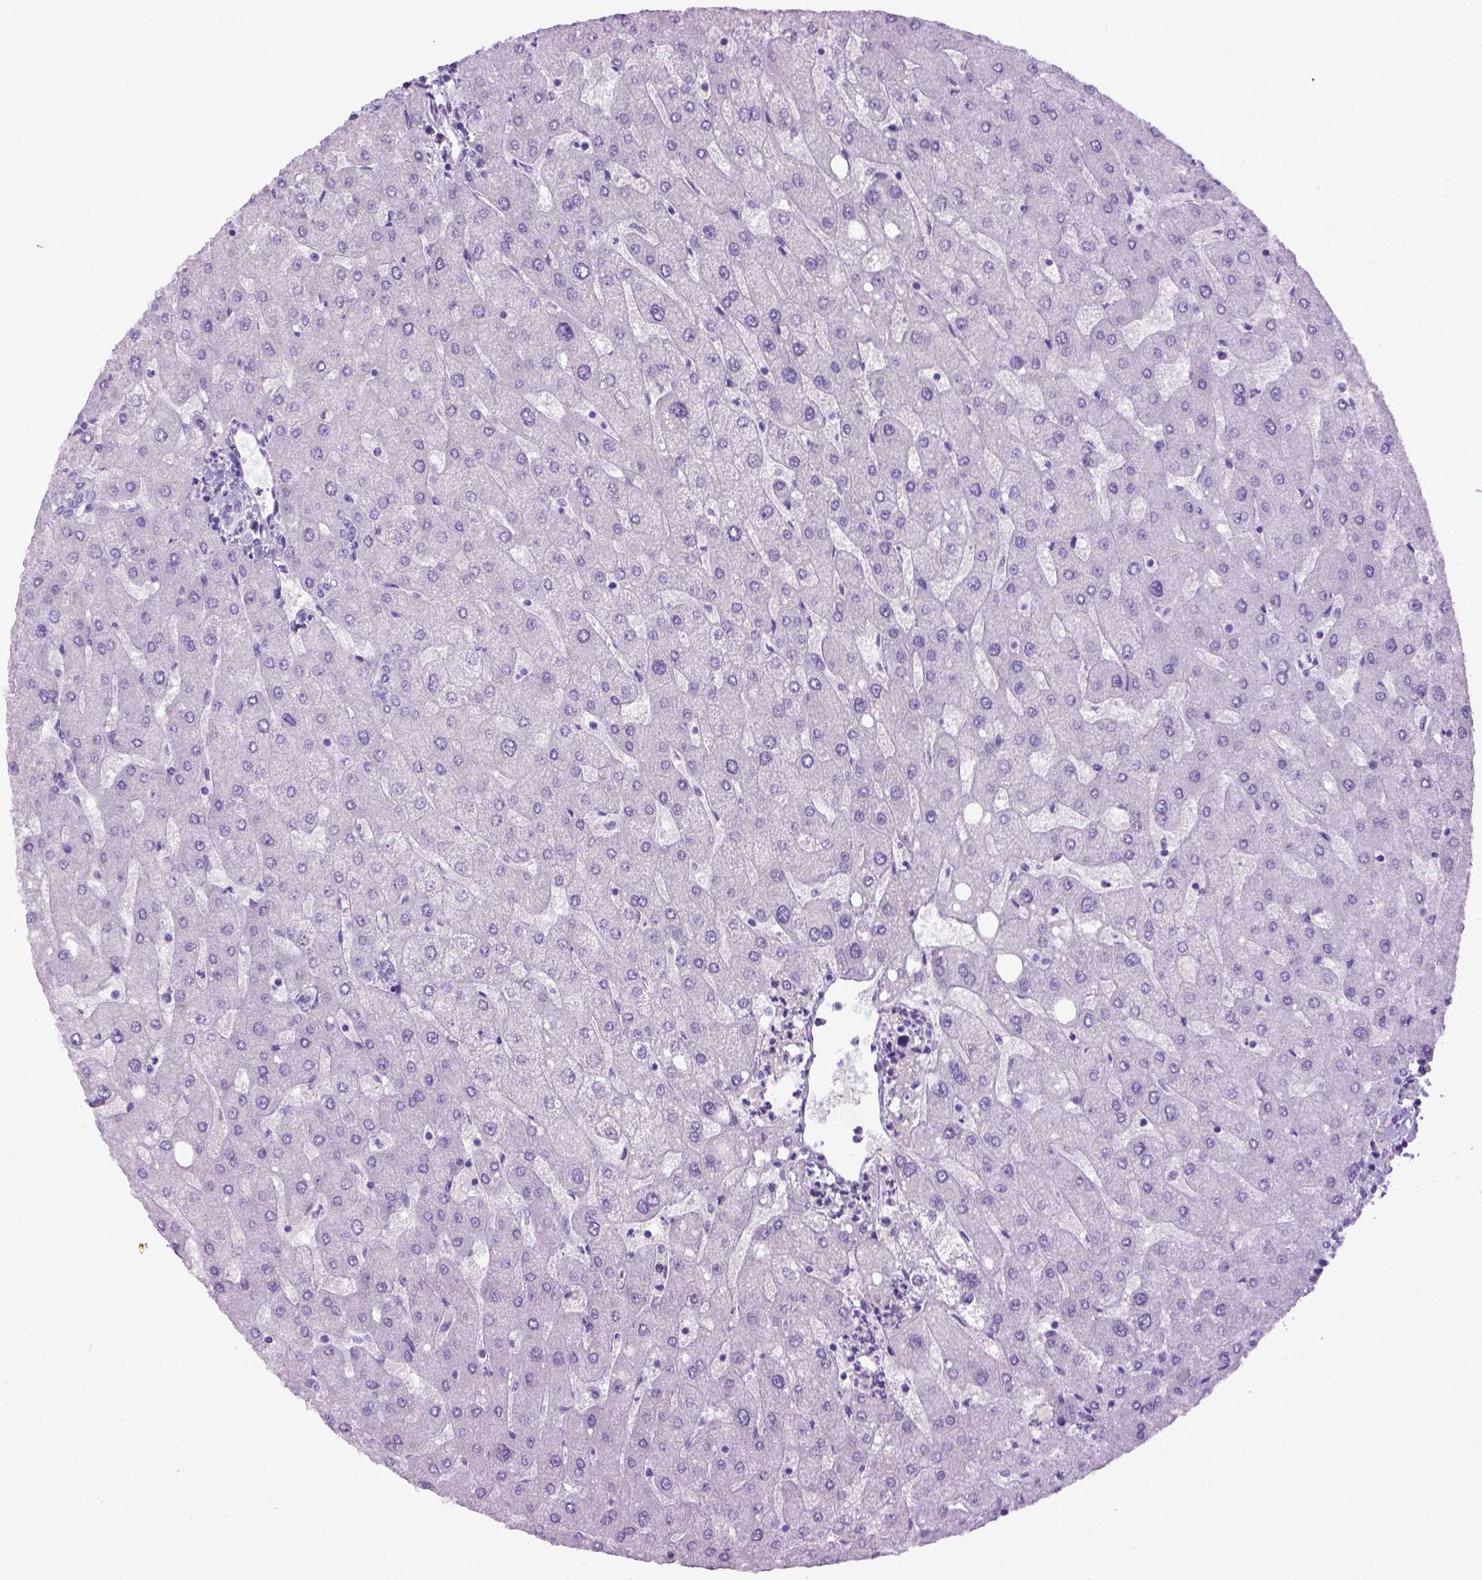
{"staining": {"intensity": "negative", "quantity": "none", "location": "none"}, "tissue": "liver", "cell_type": "Cholangiocytes", "image_type": "normal", "snomed": [{"axis": "morphology", "description": "Normal tissue, NOS"}, {"axis": "topography", "description": "Liver"}], "caption": "Immunohistochemistry (IHC) histopathology image of benign liver: human liver stained with DAB (3,3'-diaminobenzidine) demonstrates no significant protein staining in cholangiocytes.", "gene": "SGCG", "patient": {"sex": "male", "age": 67}}